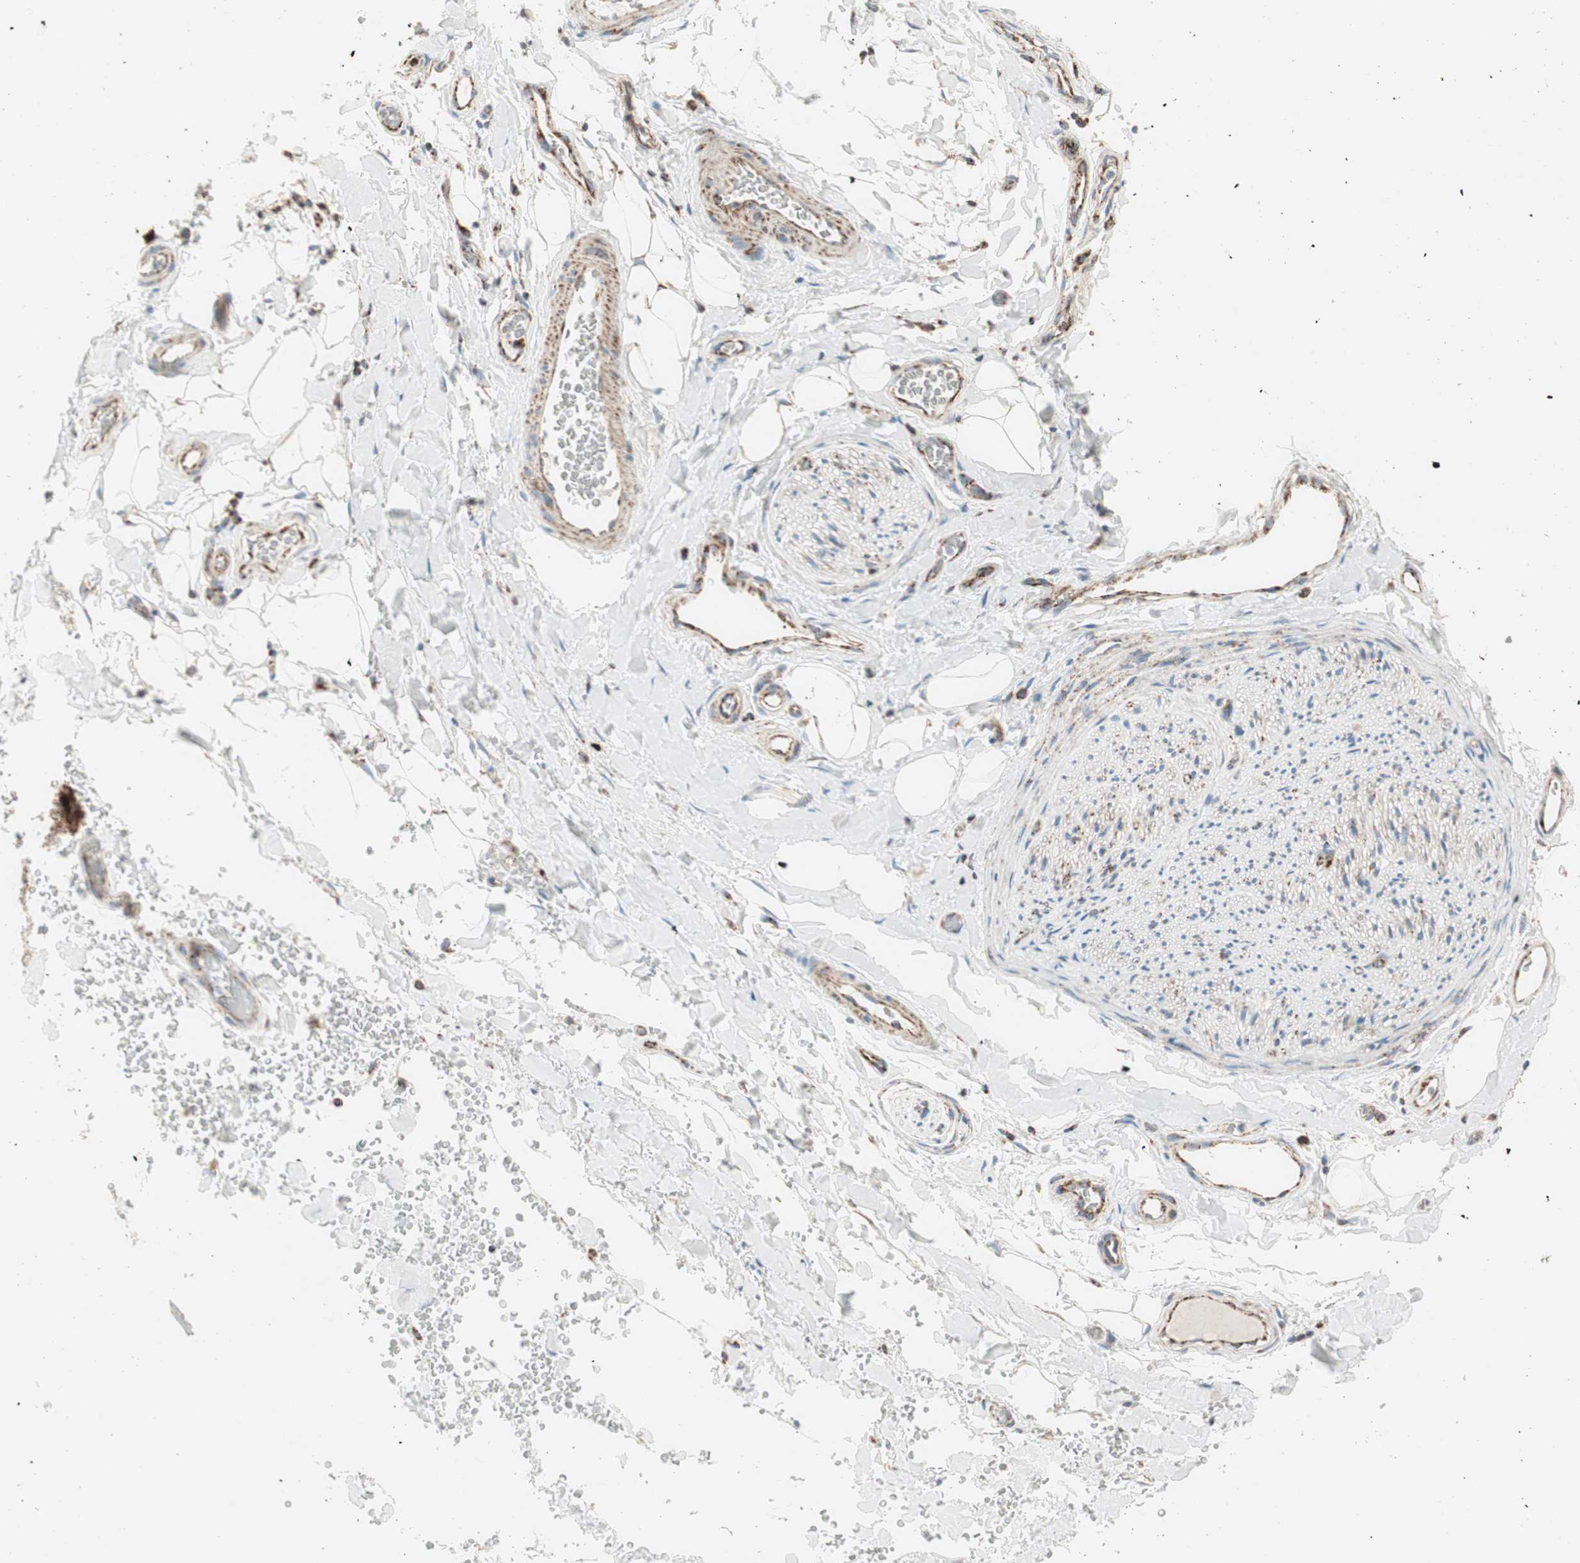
{"staining": {"intensity": "weak", "quantity": "<25%", "location": "cytoplasmic/membranous"}, "tissue": "adipose tissue", "cell_type": "Adipocytes", "image_type": "normal", "snomed": [{"axis": "morphology", "description": "Normal tissue, NOS"}, {"axis": "morphology", "description": "Carcinoma, NOS"}, {"axis": "topography", "description": "Pancreas"}, {"axis": "topography", "description": "Peripheral nerve tissue"}], "caption": "IHC of normal human adipose tissue reveals no positivity in adipocytes. (Immunohistochemistry, brightfield microscopy, high magnification).", "gene": "TOMM20", "patient": {"sex": "female", "age": 29}}